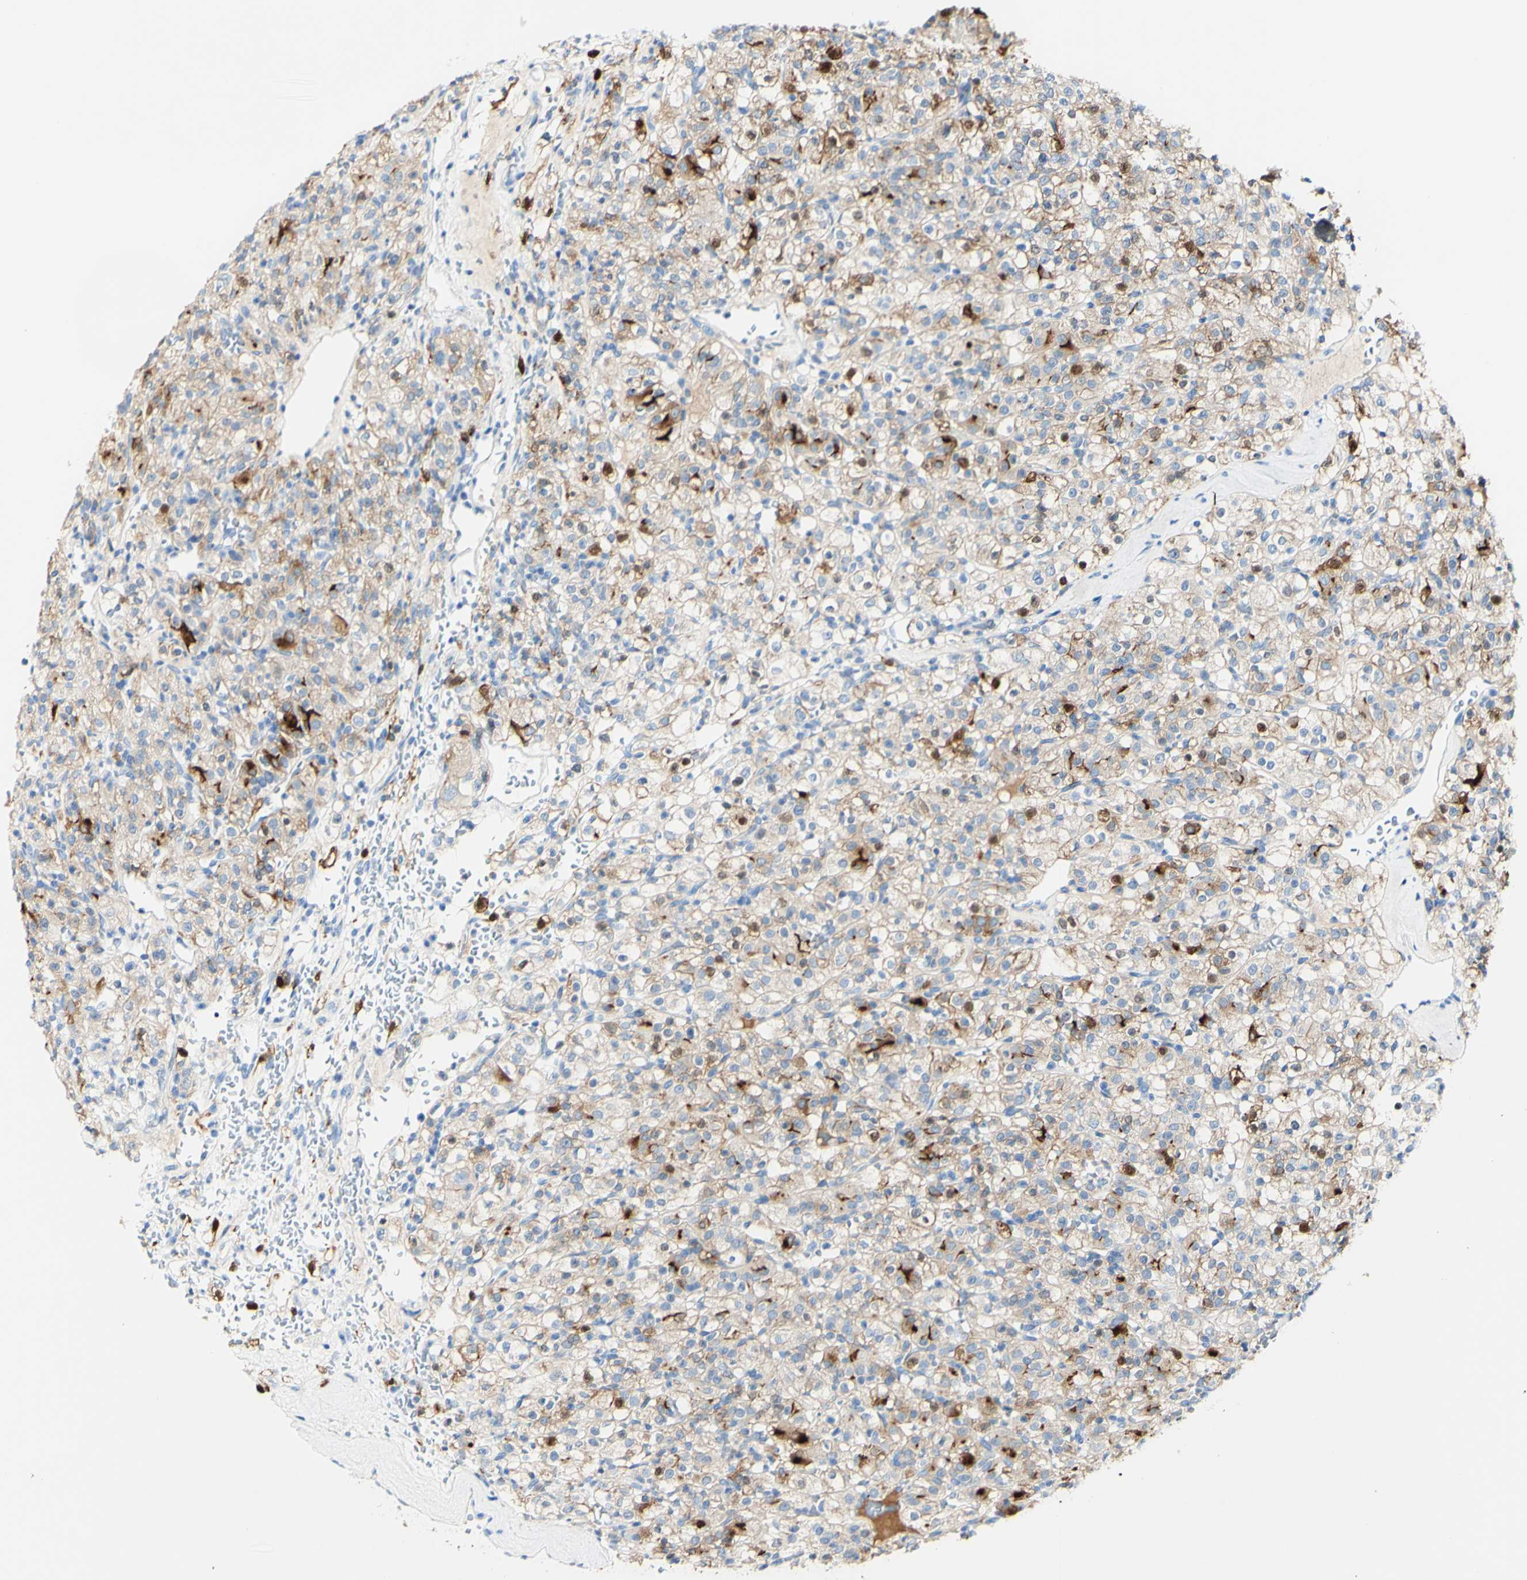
{"staining": {"intensity": "moderate", "quantity": "25%-75%", "location": "cytoplasmic/membranous,nuclear"}, "tissue": "renal cancer", "cell_type": "Tumor cells", "image_type": "cancer", "snomed": [{"axis": "morphology", "description": "Normal tissue, NOS"}, {"axis": "morphology", "description": "Adenocarcinoma, NOS"}, {"axis": "topography", "description": "Kidney"}], "caption": "Moderate cytoplasmic/membranous and nuclear staining for a protein is appreciated in approximately 25%-75% of tumor cells of renal cancer using immunohistochemistry (IHC).", "gene": "PIGR", "patient": {"sex": "female", "age": 72}}